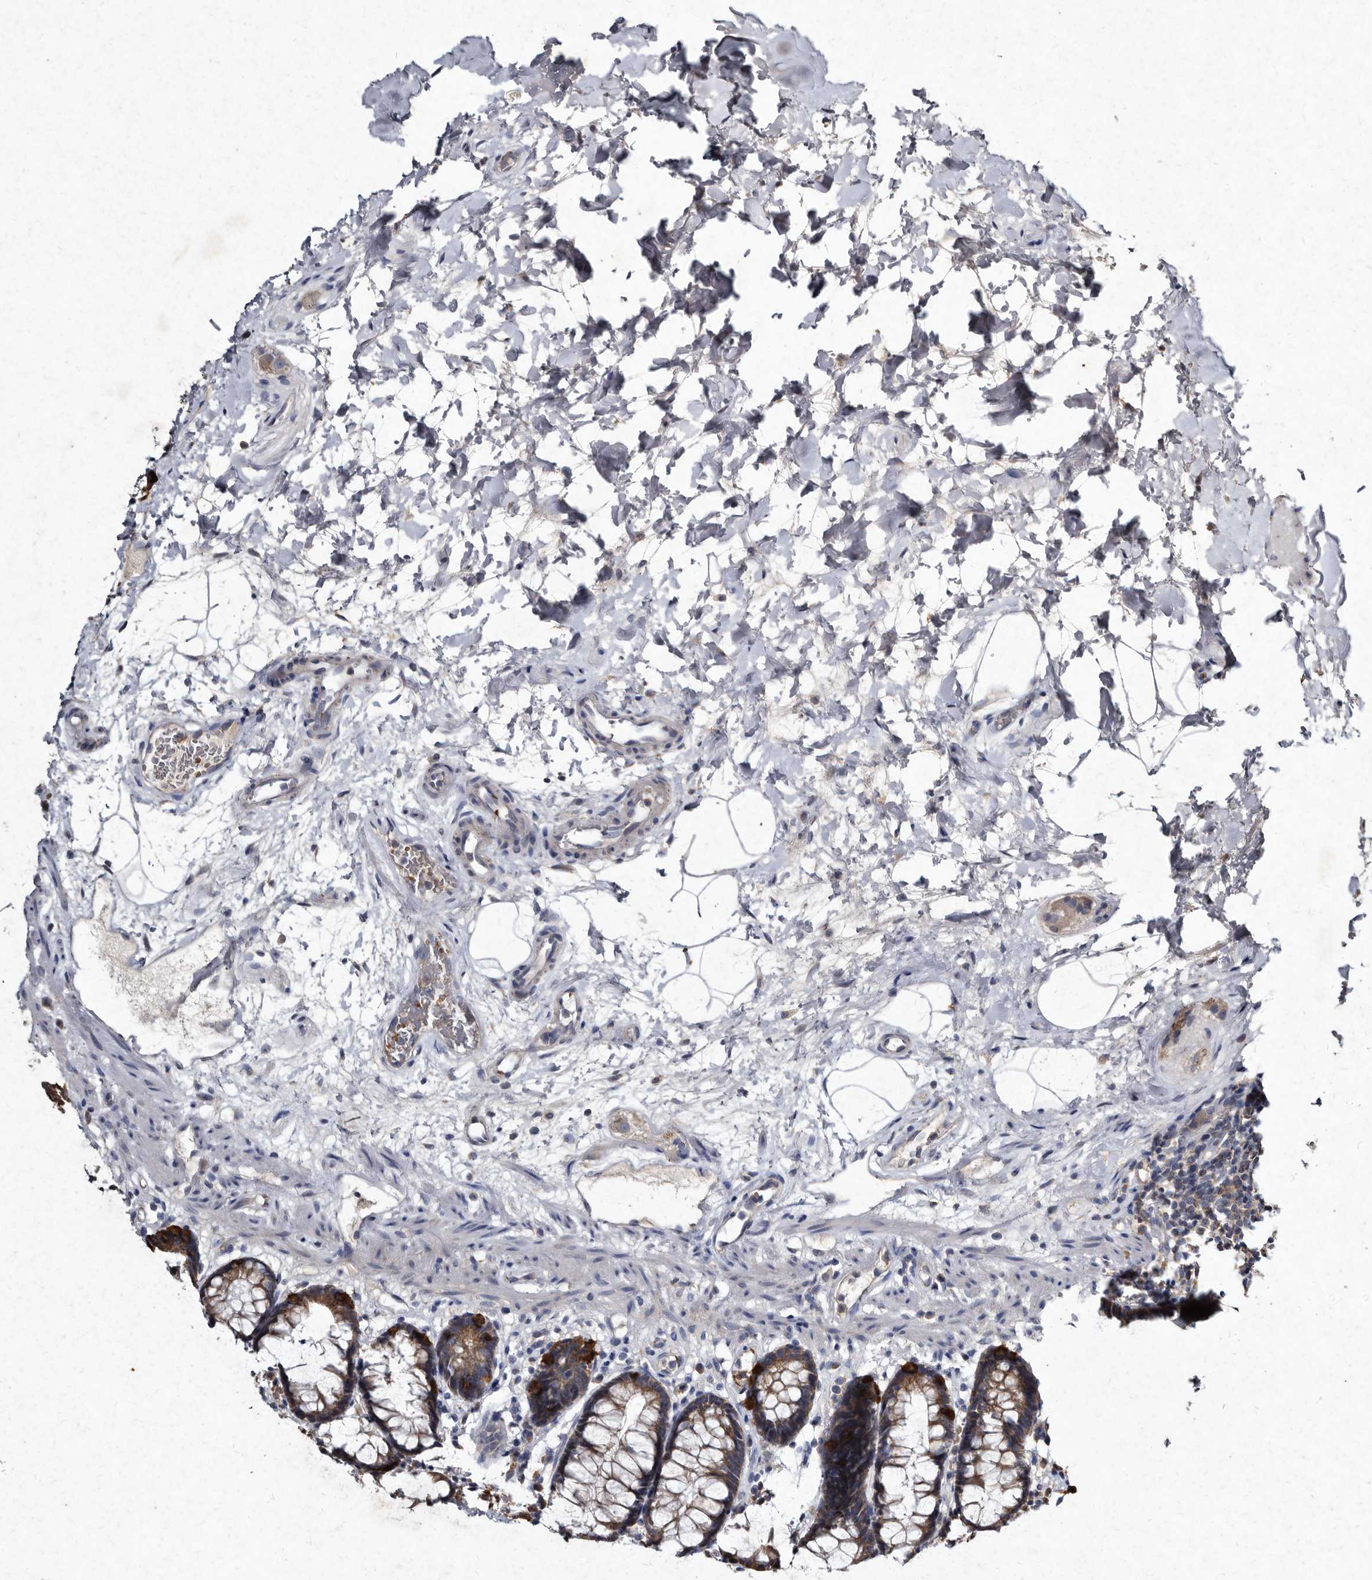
{"staining": {"intensity": "strong", "quantity": "25%-75%", "location": "cytoplasmic/membranous"}, "tissue": "rectum", "cell_type": "Glandular cells", "image_type": "normal", "snomed": [{"axis": "morphology", "description": "Normal tissue, NOS"}, {"axis": "topography", "description": "Rectum"}], "caption": "Rectum was stained to show a protein in brown. There is high levels of strong cytoplasmic/membranous positivity in approximately 25%-75% of glandular cells. (DAB IHC with brightfield microscopy, high magnification).", "gene": "YPEL1", "patient": {"sex": "male", "age": 64}}